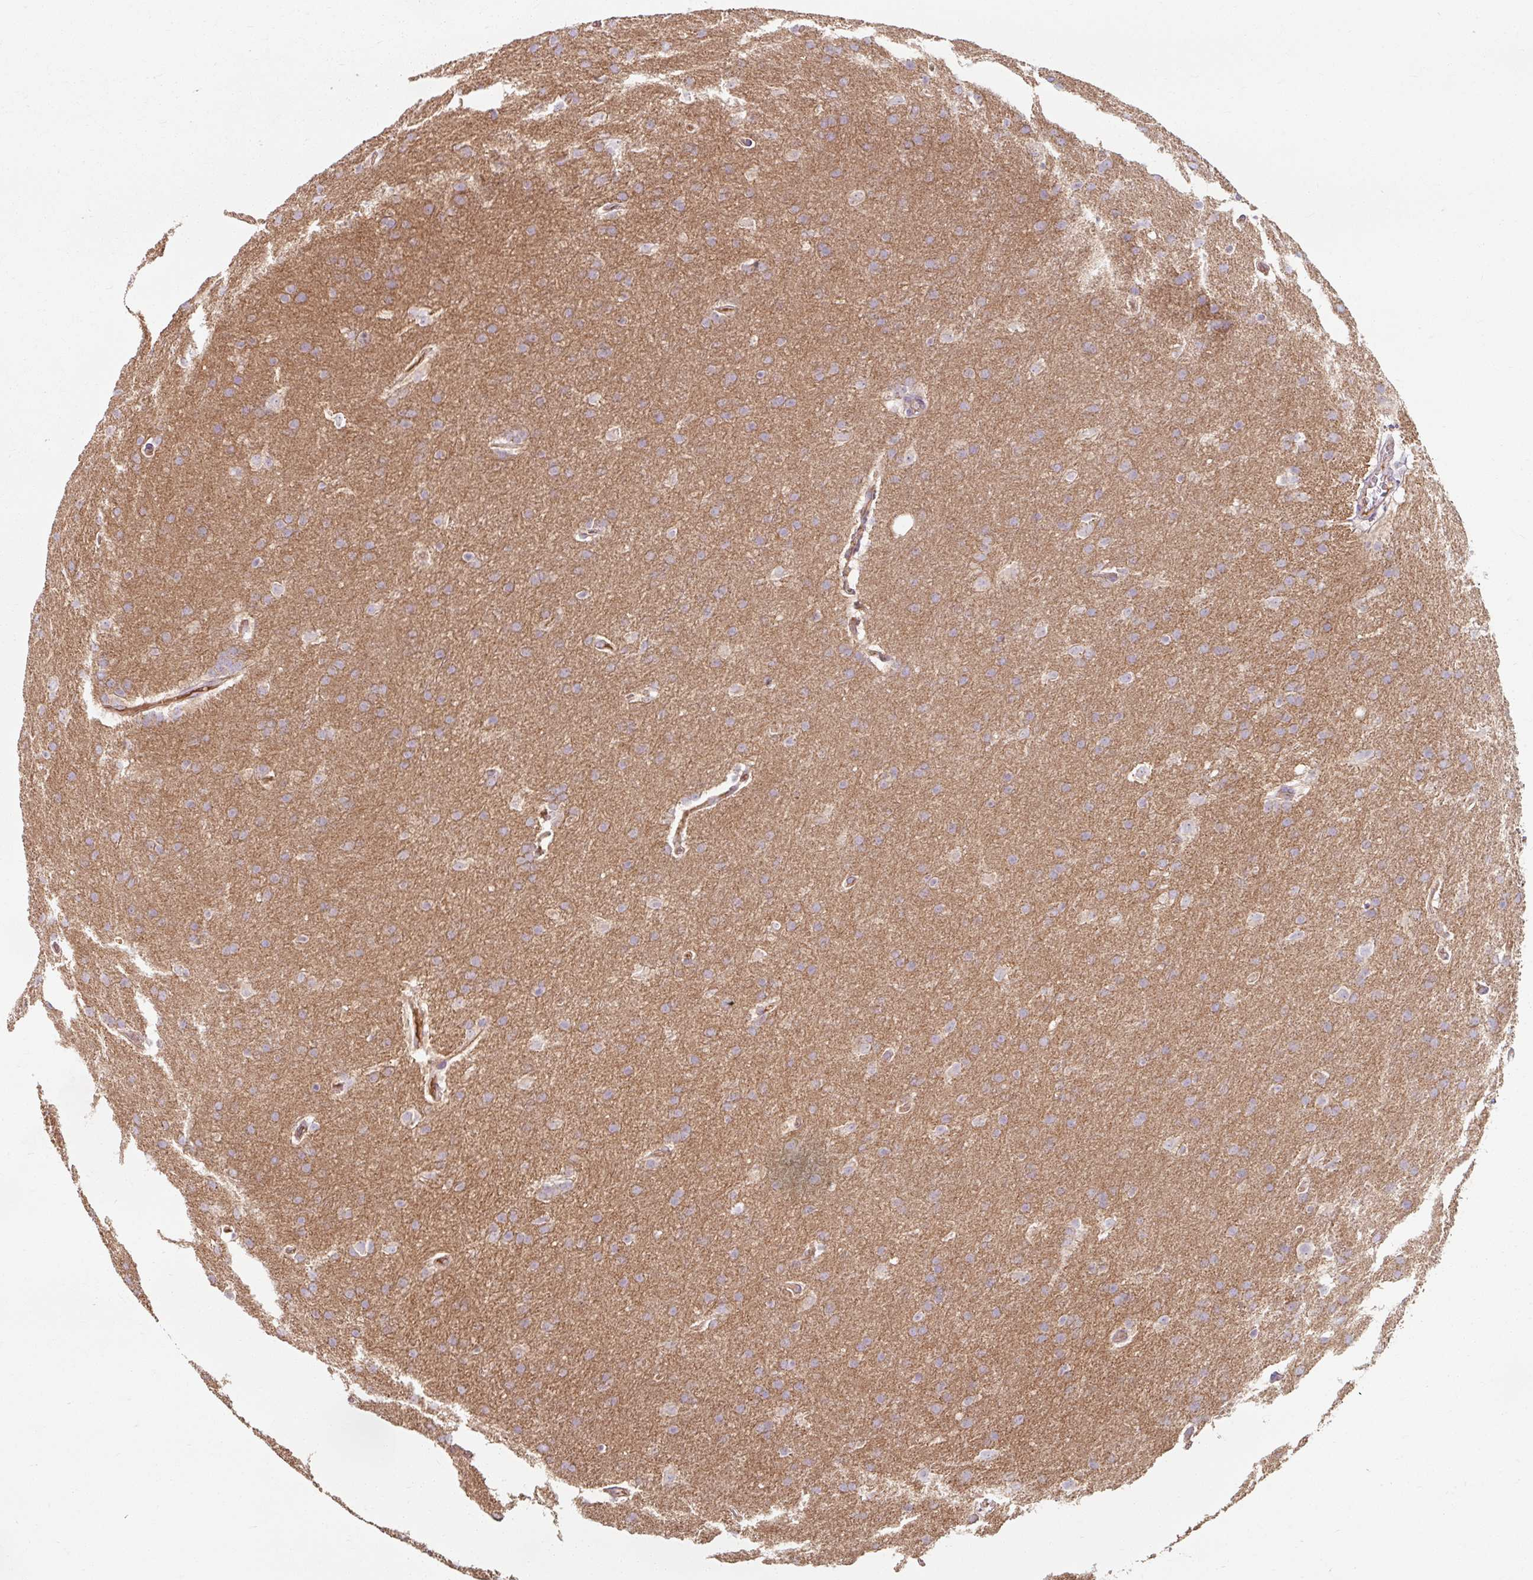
{"staining": {"intensity": "weak", "quantity": "<25%", "location": "cytoplasmic/membranous"}, "tissue": "glioma", "cell_type": "Tumor cells", "image_type": "cancer", "snomed": [{"axis": "morphology", "description": "Glioma, malignant, Low grade"}, {"axis": "topography", "description": "Brain"}], "caption": "Tumor cells show no significant protein positivity in glioma.", "gene": "TSEN54", "patient": {"sex": "female", "age": 32}}